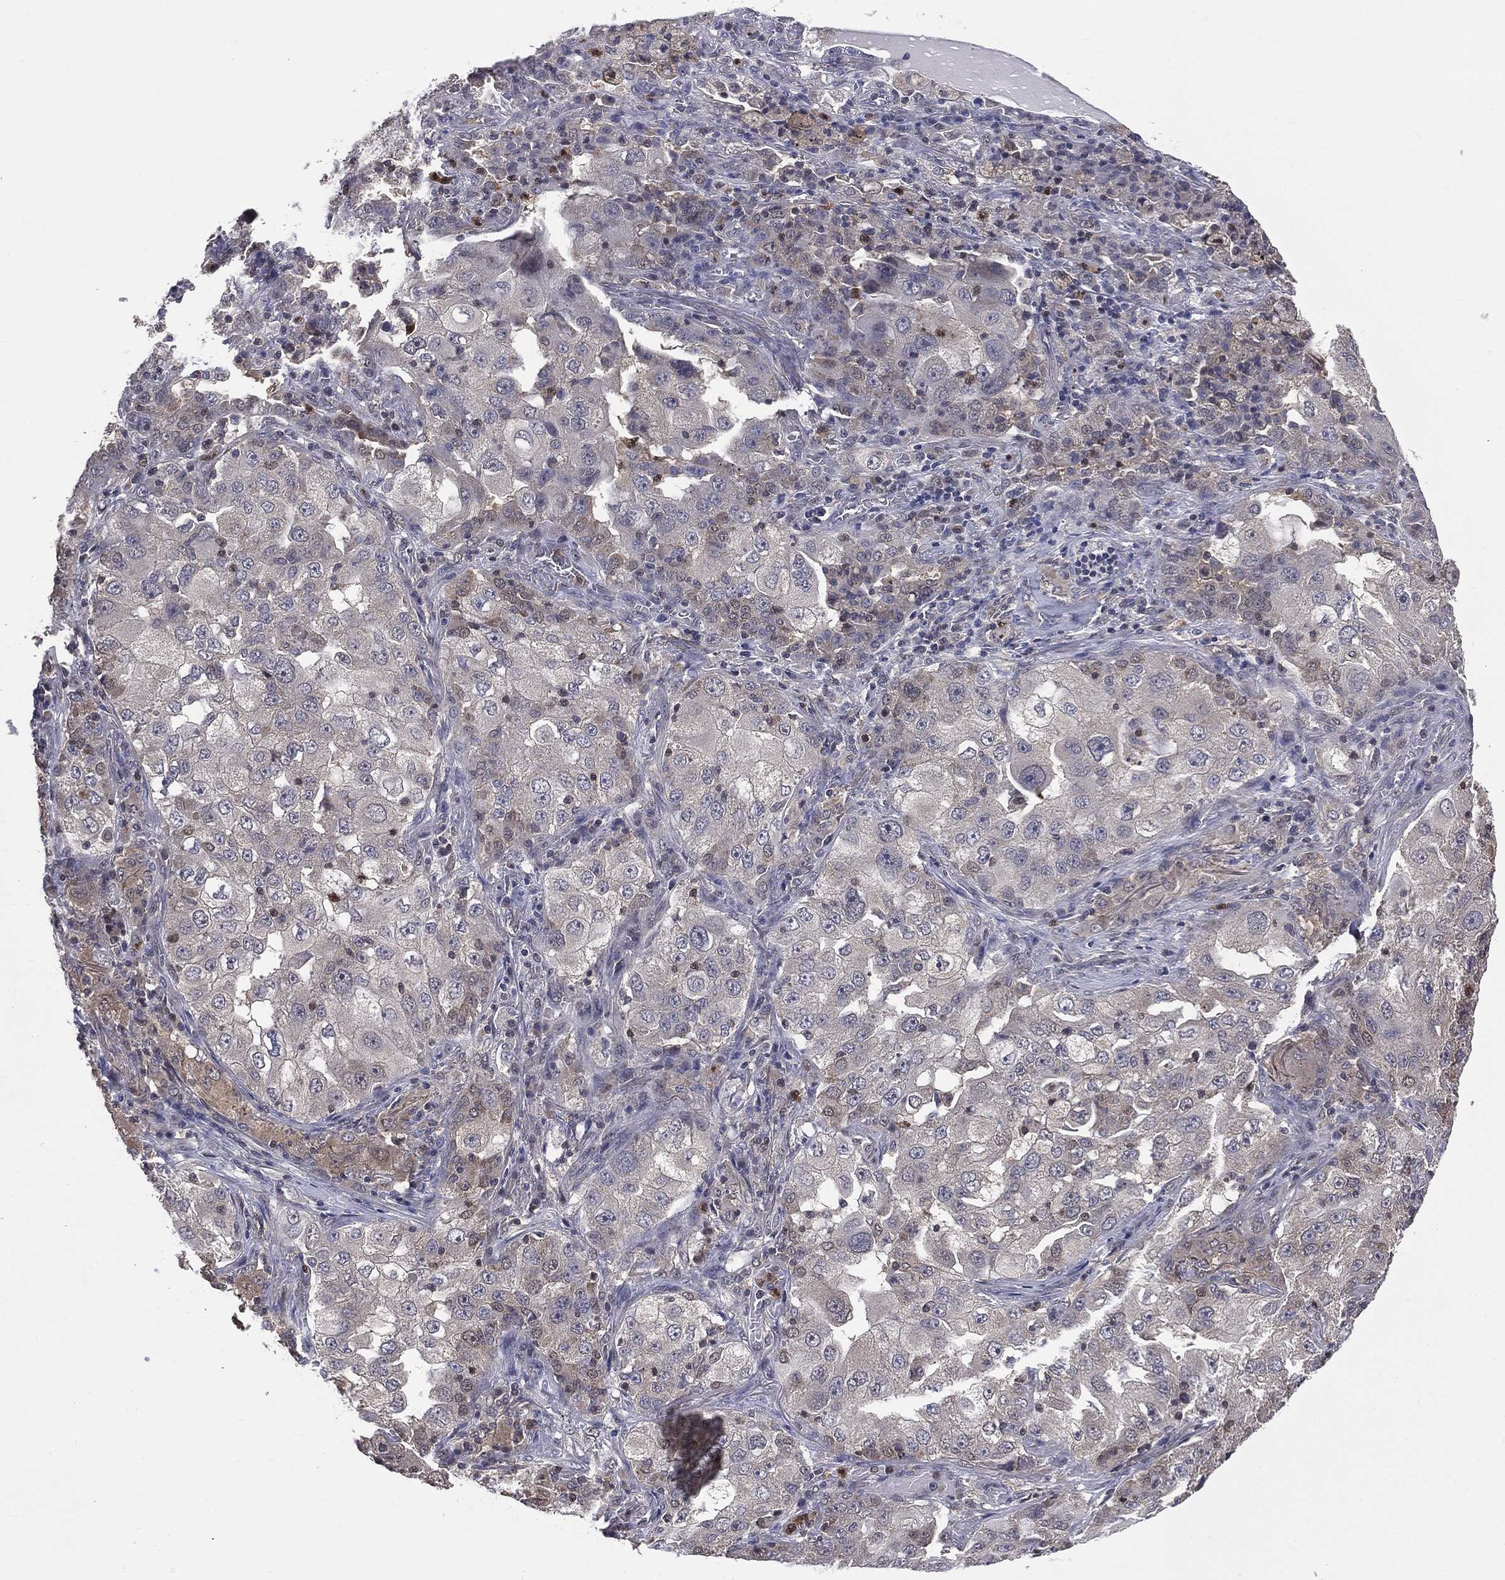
{"staining": {"intensity": "negative", "quantity": "none", "location": "none"}, "tissue": "lung cancer", "cell_type": "Tumor cells", "image_type": "cancer", "snomed": [{"axis": "morphology", "description": "Adenocarcinoma, NOS"}, {"axis": "topography", "description": "Lung"}], "caption": "Immunohistochemistry (IHC) micrograph of adenocarcinoma (lung) stained for a protein (brown), which shows no expression in tumor cells. (Immunohistochemistry, brightfield microscopy, high magnification).", "gene": "GPI", "patient": {"sex": "female", "age": 61}}